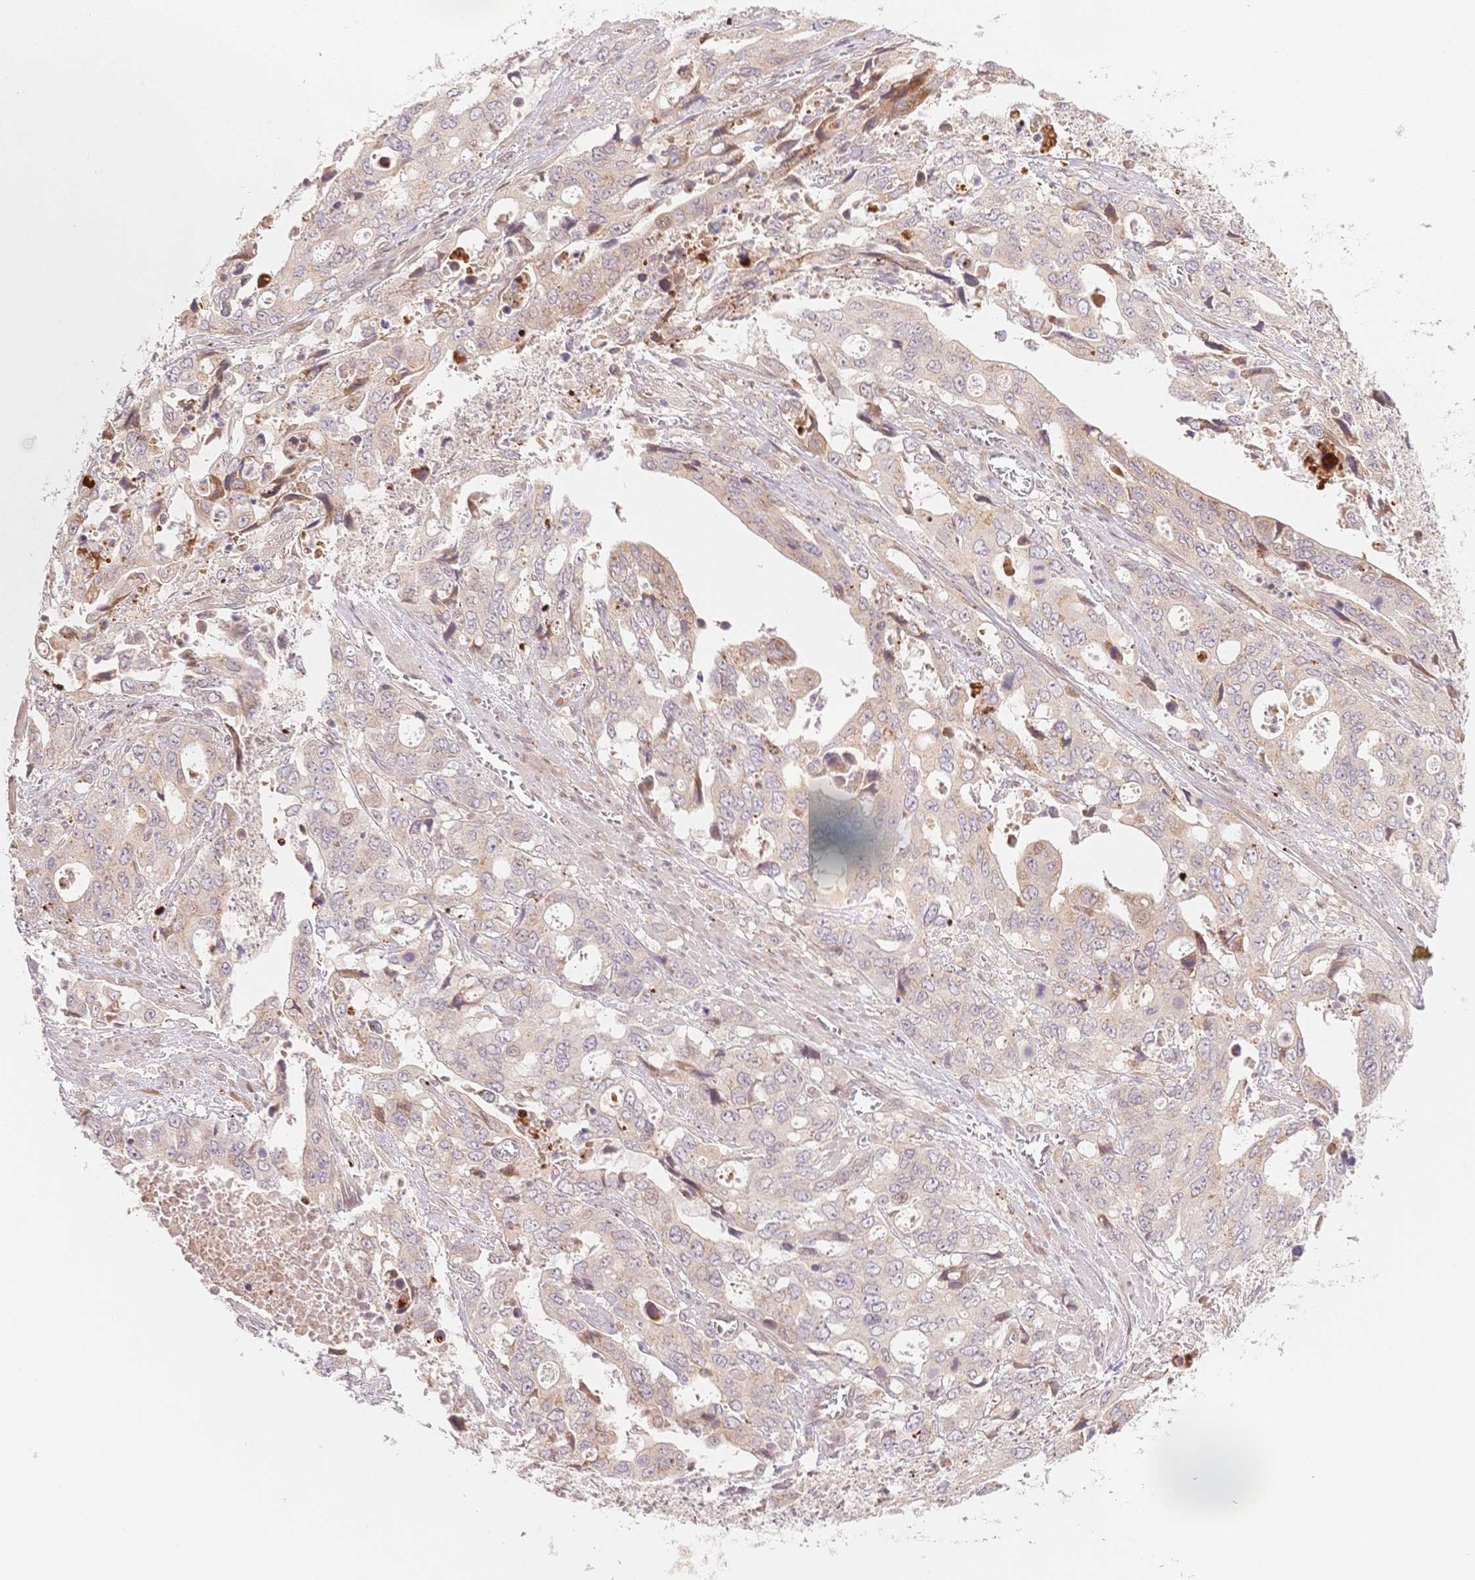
{"staining": {"intensity": "weak", "quantity": ">75%", "location": "cytoplasmic/membranous"}, "tissue": "stomach cancer", "cell_type": "Tumor cells", "image_type": "cancer", "snomed": [{"axis": "morphology", "description": "Adenocarcinoma, NOS"}, {"axis": "topography", "description": "Stomach, upper"}], "caption": "A micrograph showing weak cytoplasmic/membranous expression in about >75% of tumor cells in stomach cancer, as visualized by brown immunohistochemical staining.", "gene": "STK39", "patient": {"sex": "male", "age": 74}}